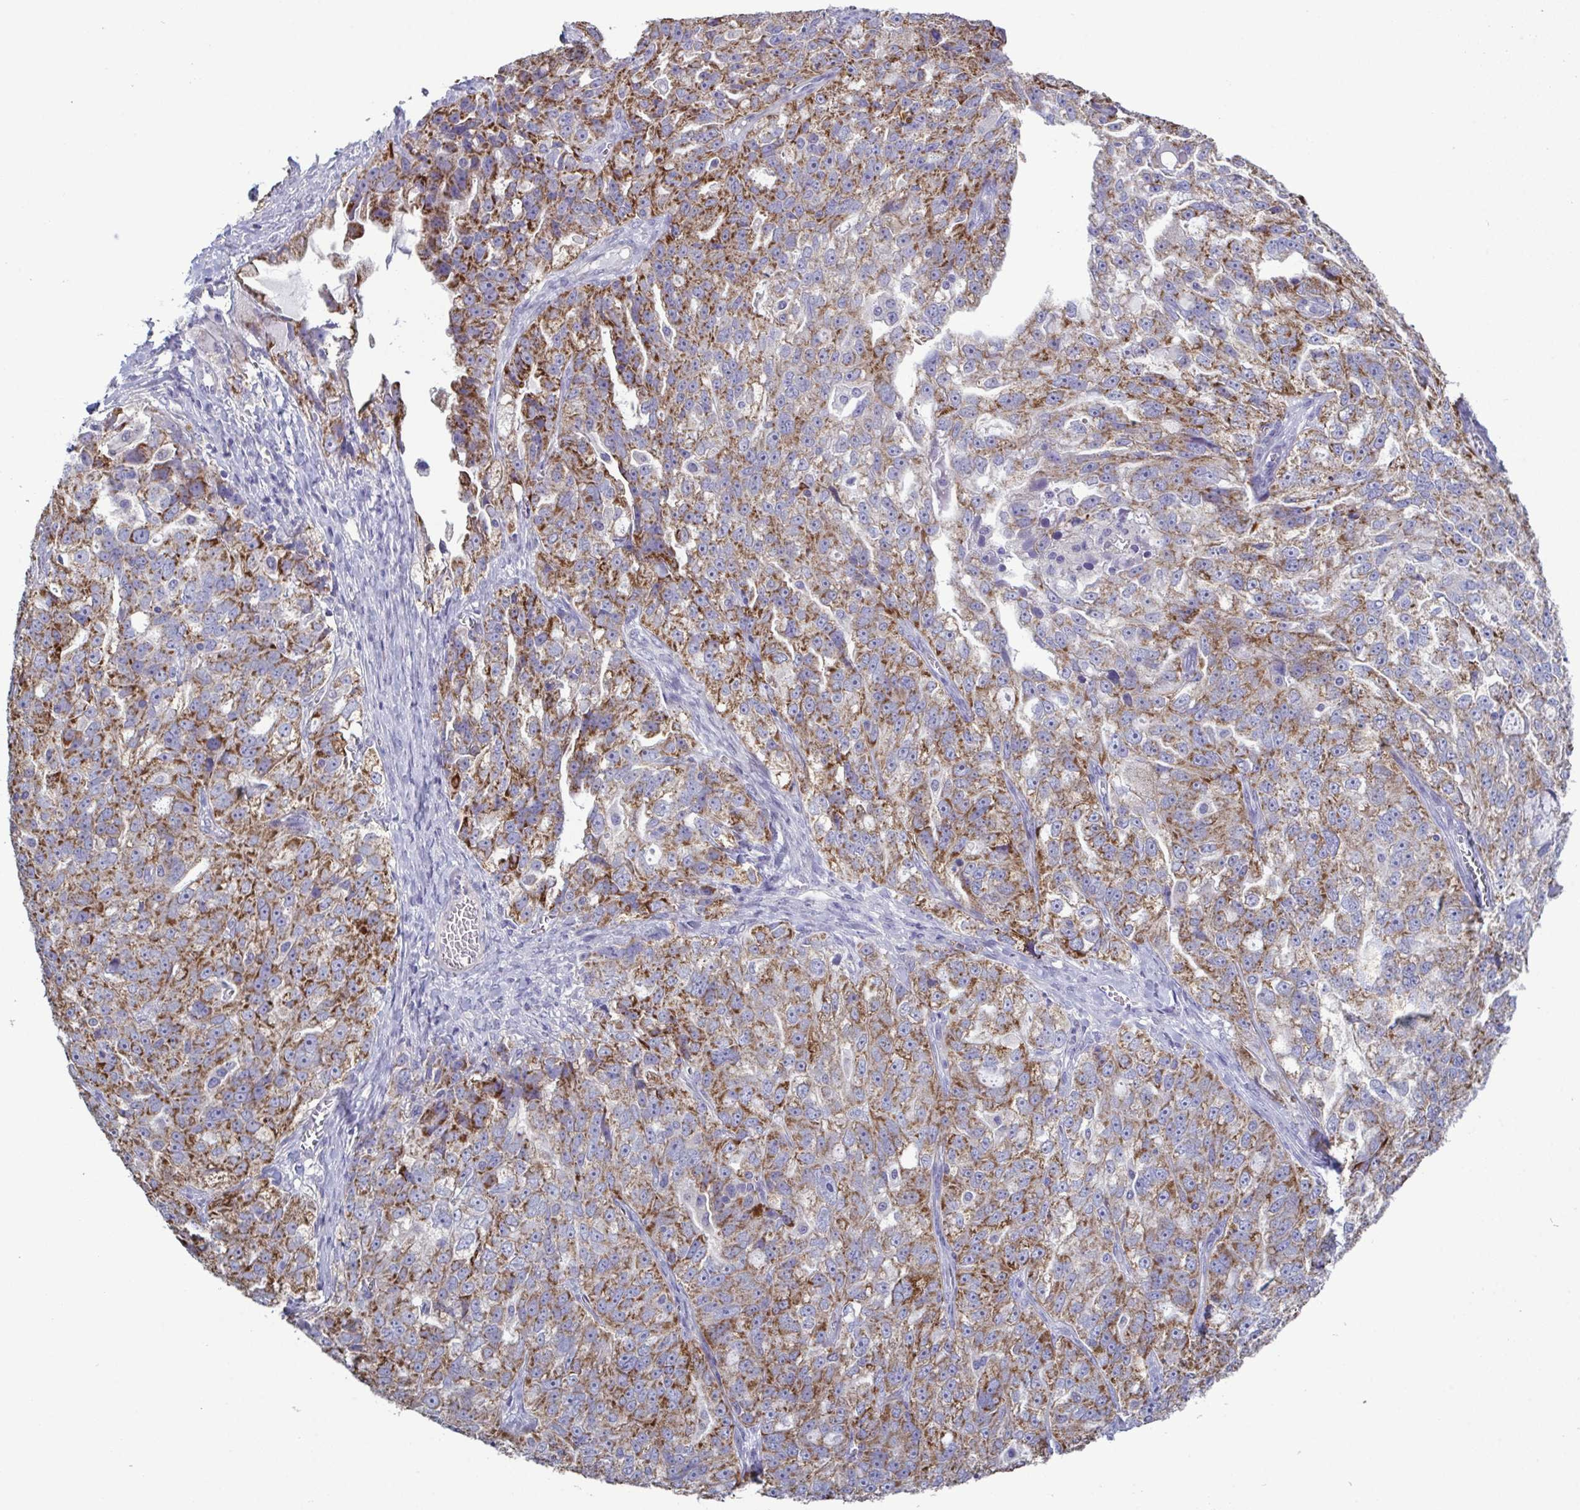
{"staining": {"intensity": "moderate", "quantity": ">75%", "location": "cytoplasmic/membranous"}, "tissue": "ovarian cancer", "cell_type": "Tumor cells", "image_type": "cancer", "snomed": [{"axis": "morphology", "description": "Cystadenocarcinoma, serous, NOS"}, {"axis": "topography", "description": "Ovary"}], "caption": "A brown stain shows moderate cytoplasmic/membranous expression of a protein in human serous cystadenocarcinoma (ovarian) tumor cells.", "gene": "GLDC", "patient": {"sex": "female", "age": 51}}